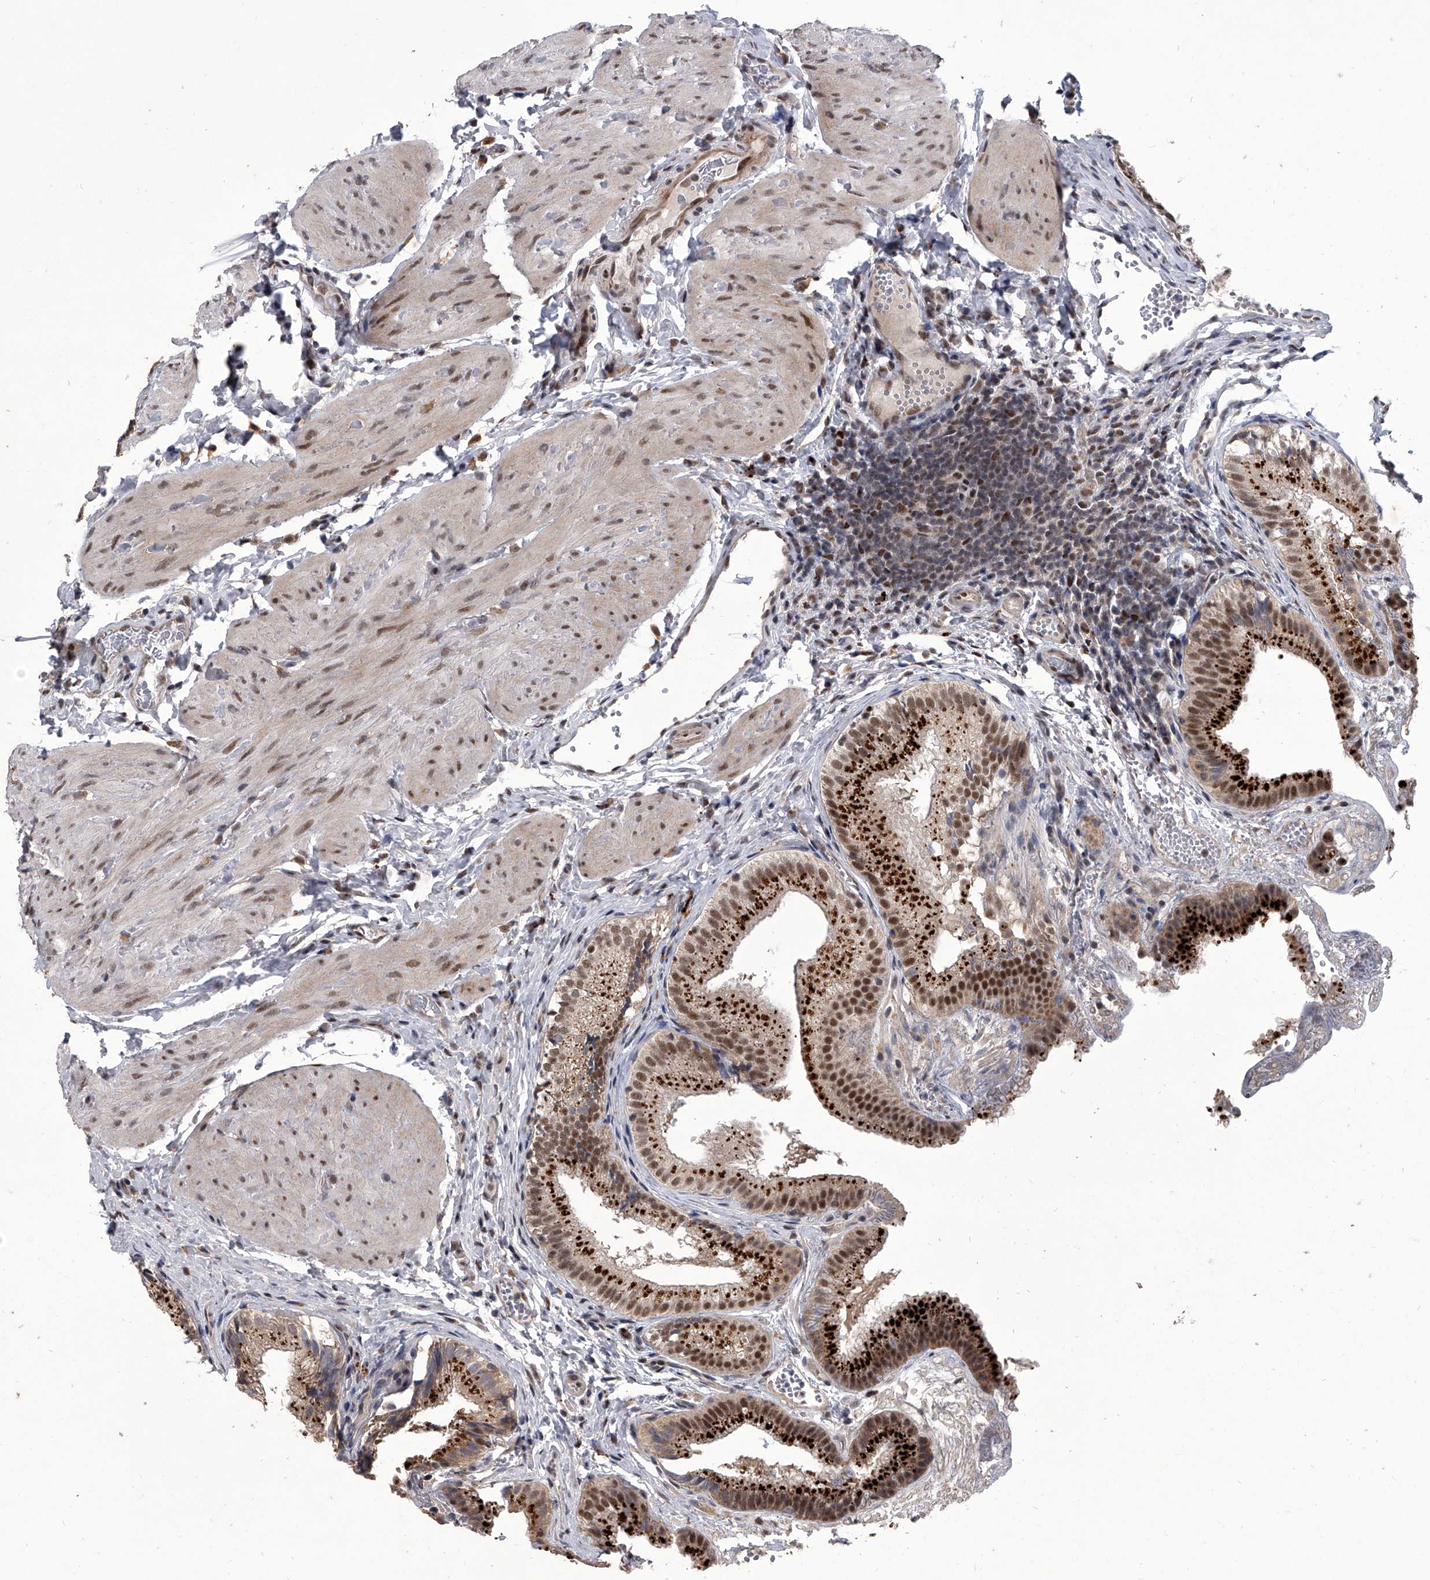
{"staining": {"intensity": "strong", "quantity": ">75%", "location": "cytoplasmic/membranous,nuclear"}, "tissue": "gallbladder", "cell_type": "Glandular cells", "image_type": "normal", "snomed": [{"axis": "morphology", "description": "Normal tissue, NOS"}, {"axis": "topography", "description": "Gallbladder"}], "caption": "Human gallbladder stained with a brown dye shows strong cytoplasmic/membranous,nuclear positive staining in approximately >75% of glandular cells.", "gene": "CMTR1", "patient": {"sex": "female", "age": 30}}